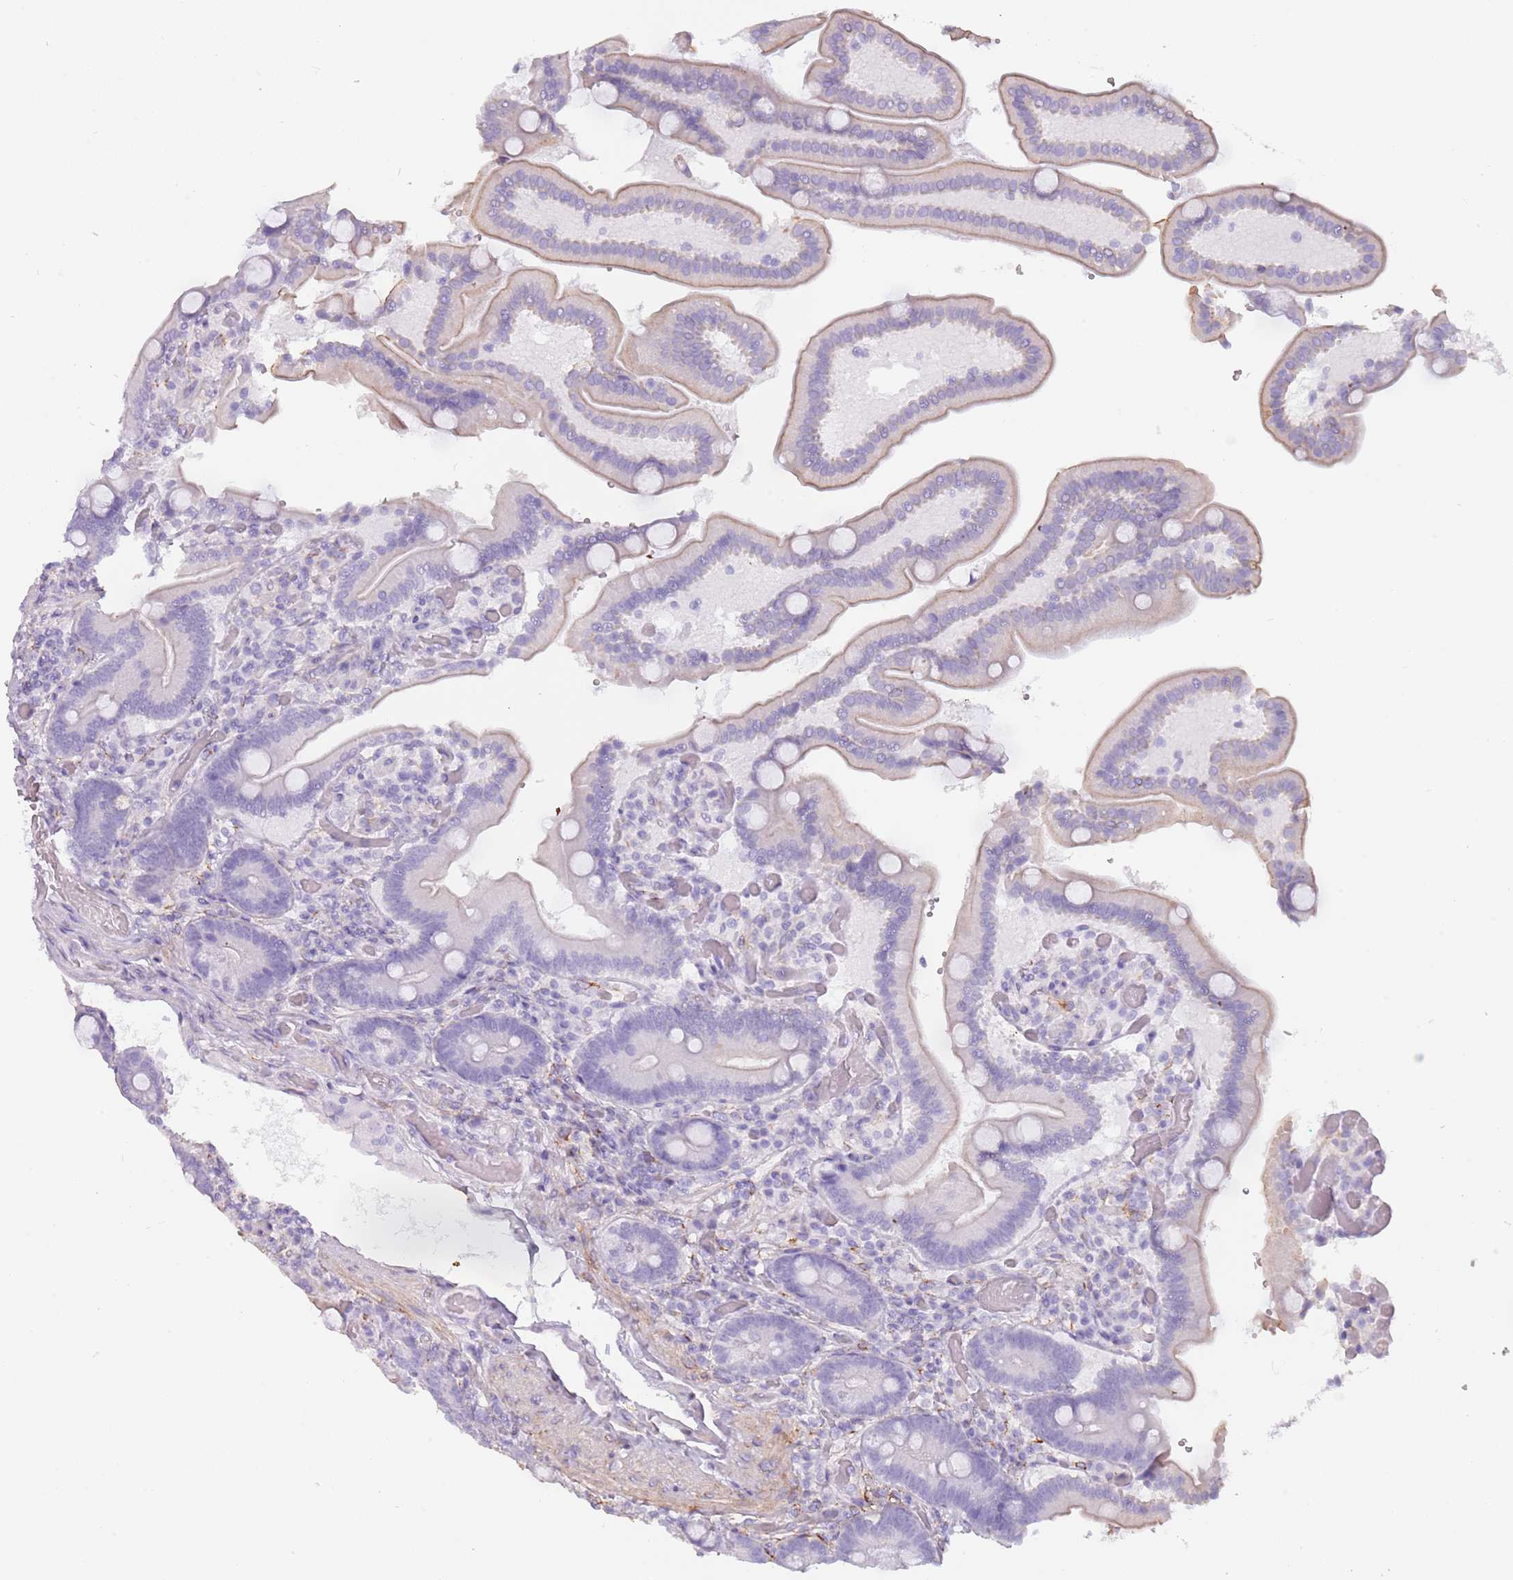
{"staining": {"intensity": "weak", "quantity": "<25%", "location": "cytoplasmic/membranous"}, "tissue": "duodenum", "cell_type": "Glandular cells", "image_type": "normal", "snomed": [{"axis": "morphology", "description": "Normal tissue, NOS"}, {"axis": "topography", "description": "Duodenum"}], "caption": "This is an immunohistochemistry micrograph of unremarkable duodenum. There is no positivity in glandular cells.", "gene": "COLEC12", "patient": {"sex": "female", "age": 62}}